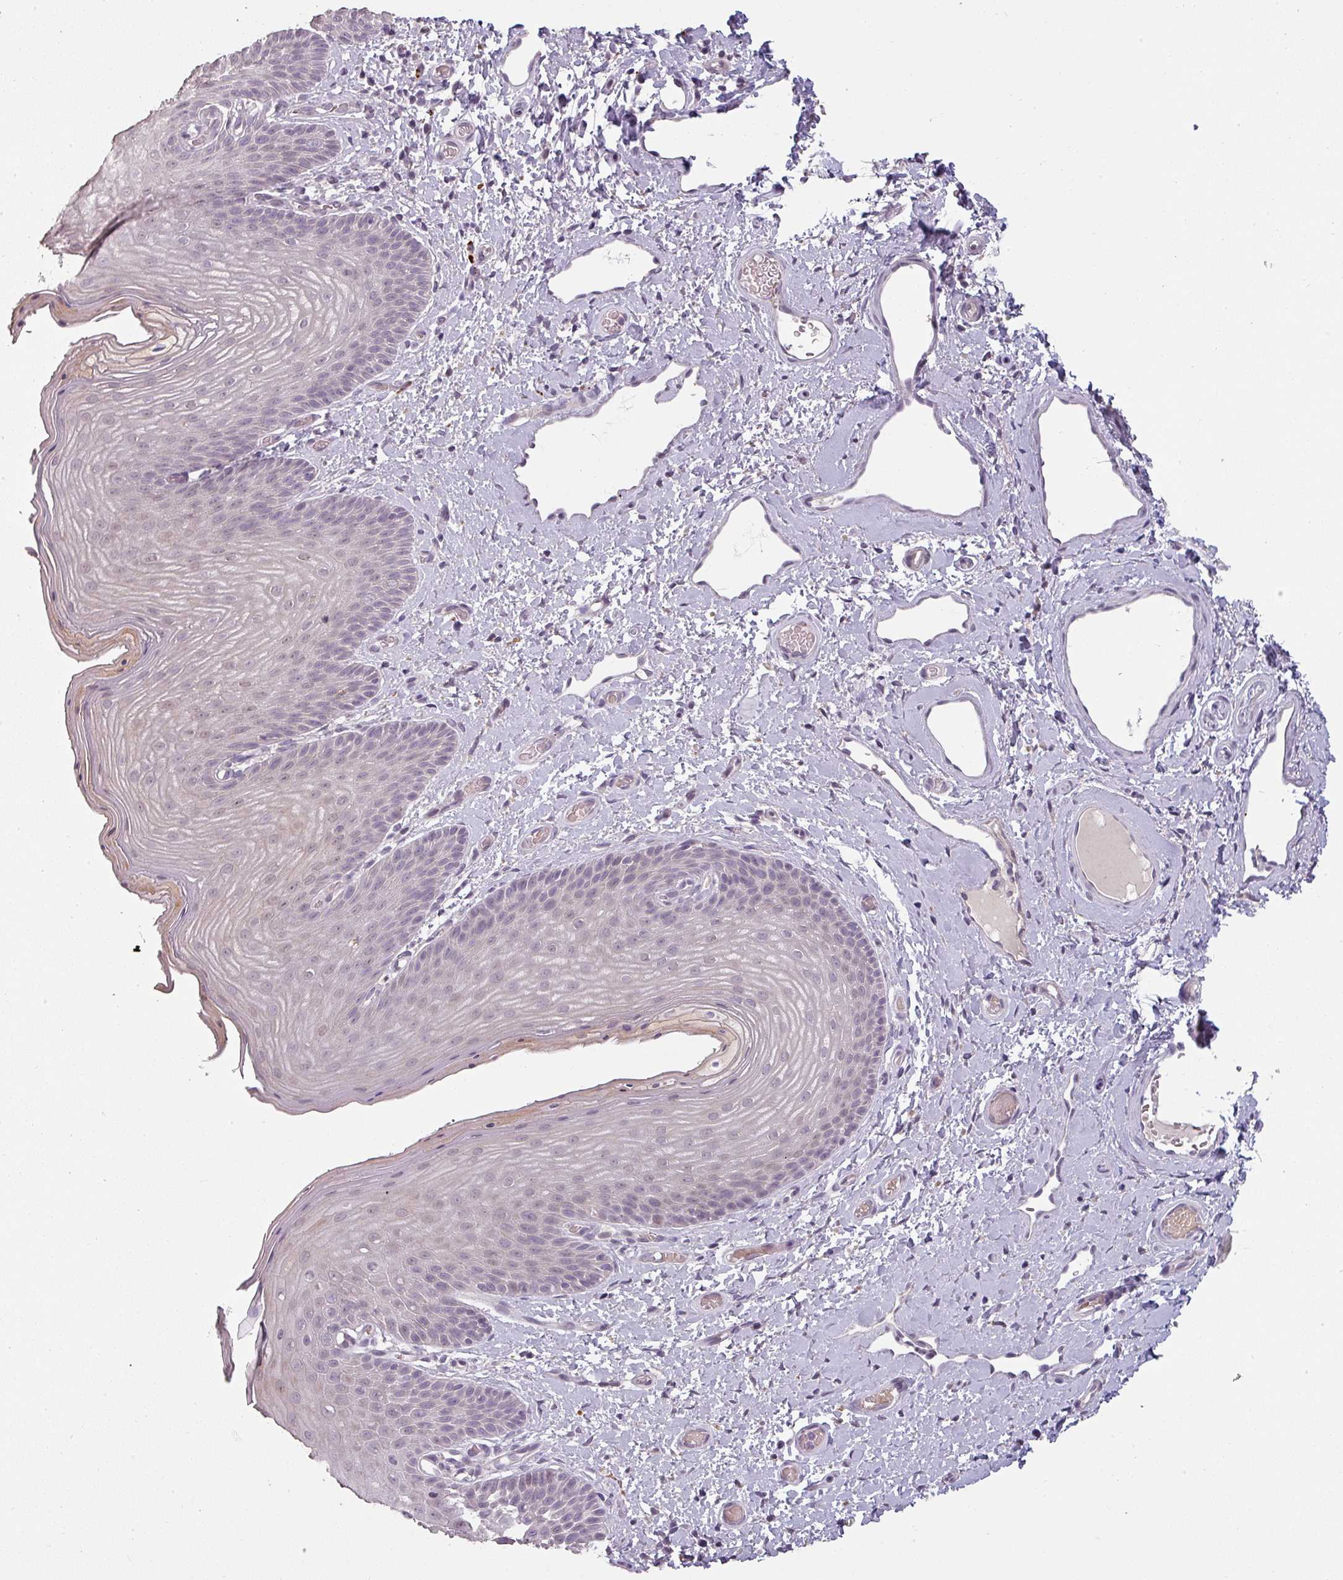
{"staining": {"intensity": "weak", "quantity": "<25%", "location": "cytoplasmic/membranous"}, "tissue": "skin", "cell_type": "Epidermal cells", "image_type": "normal", "snomed": [{"axis": "morphology", "description": "Normal tissue, NOS"}, {"axis": "topography", "description": "Anal"}], "caption": "A photomicrograph of skin stained for a protein demonstrates no brown staining in epidermal cells. The staining is performed using DAB (3,3'-diaminobenzidine) brown chromogen with nuclei counter-stained in using hematoxylin.", "gene": "LYPLA1", "patient": {"sex": "female", "age": 40}}